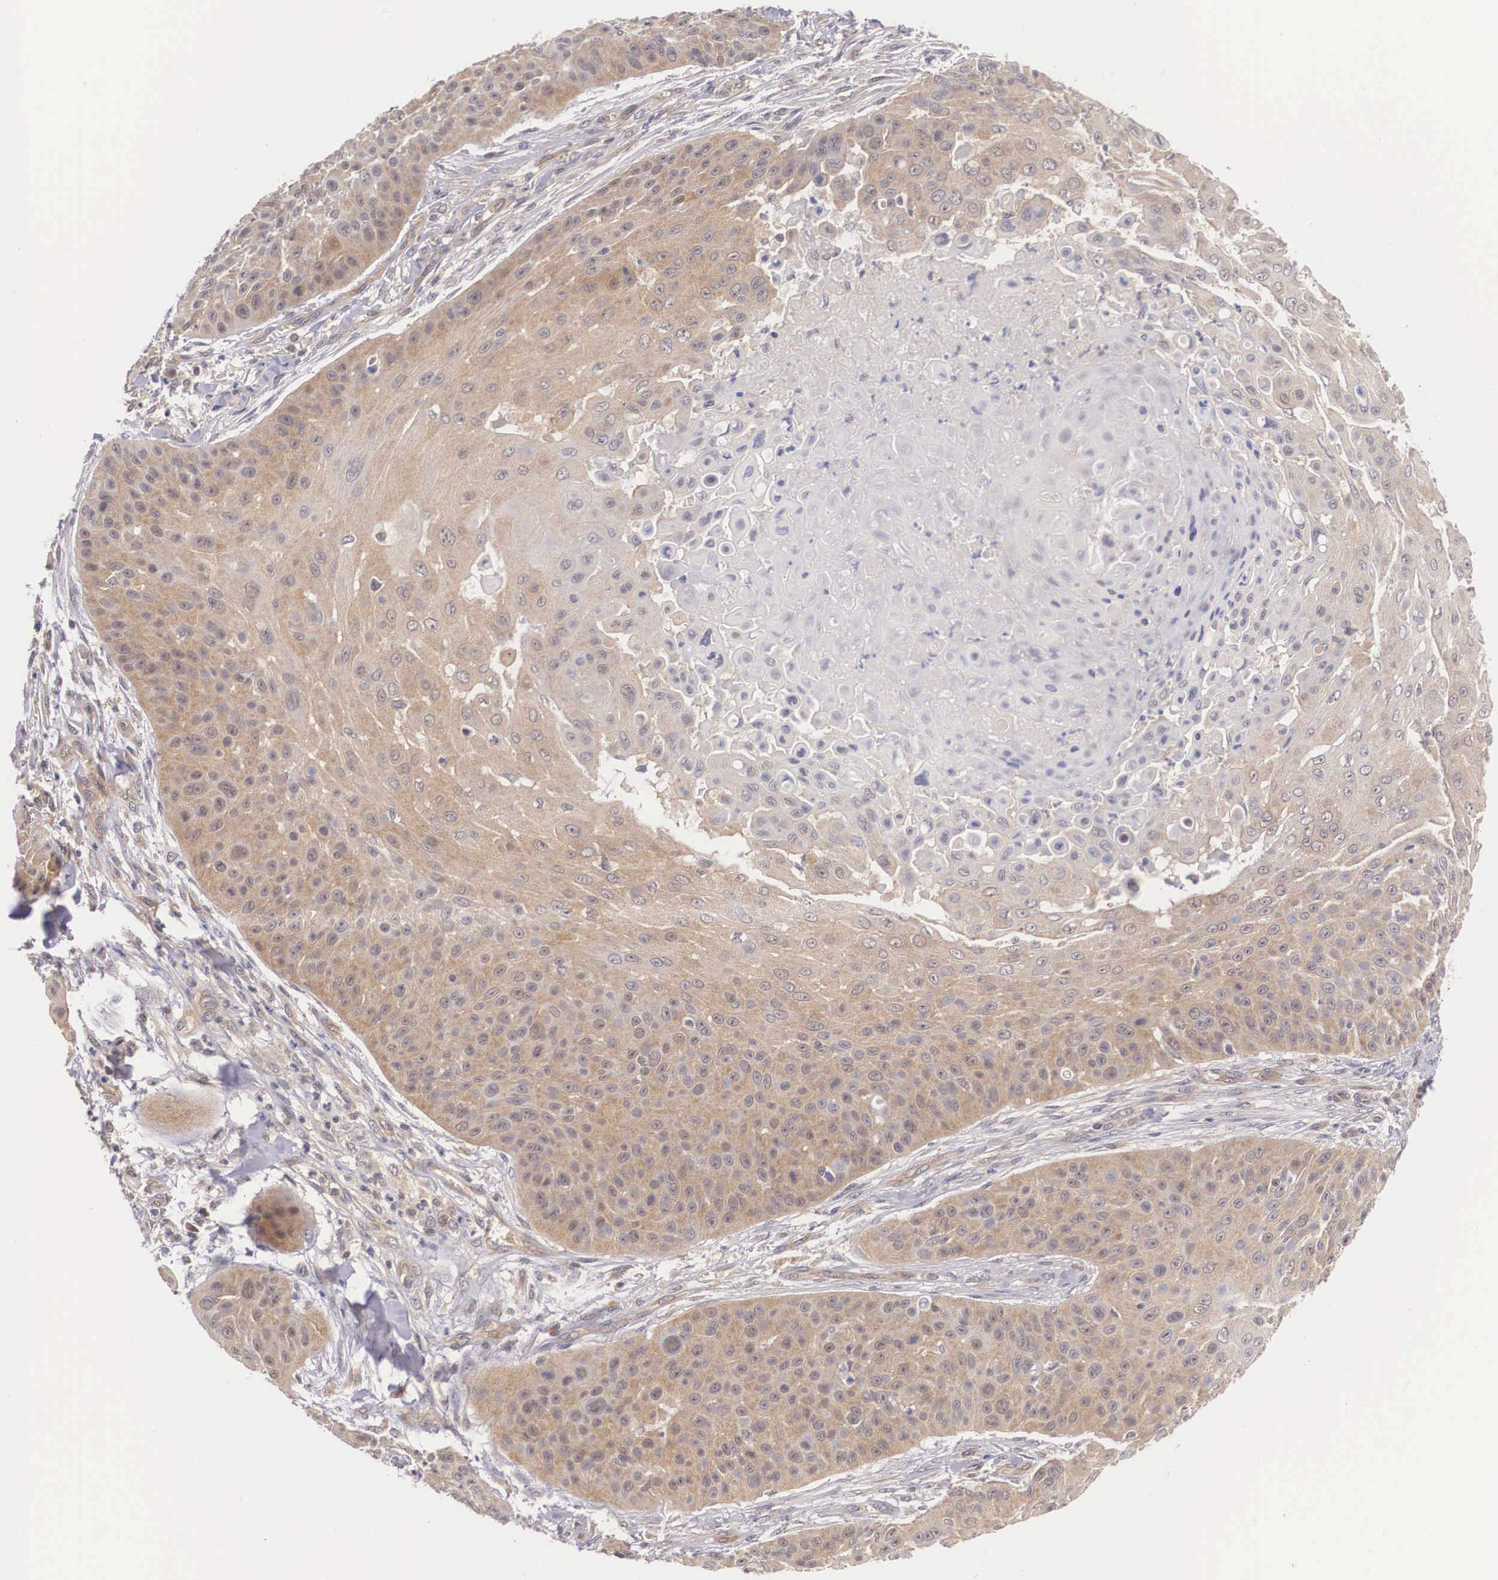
{"staining": {"intensity": "moderate", "quantity": ">75%", "location": "cytoplasmic/membranous"}, "tissue": "skin cancer", "cell_type": "Tumor cells", "image_type": "cancer", "snomed": [{"axis": "morphology", "description": "Squamous cell carcinoma, NOS"}, {"axis": "topography", "description": "Skin"}], "caption": "Tumor cells demonstrate moderate cytoplasmic/membranous staining in about >75% of cells in skin cancer. The protein of interest is shown in brown color, while the nuclei are stained blue.", "gene": "IGBP1", "patient": {"sex": "male", "age": 82}}